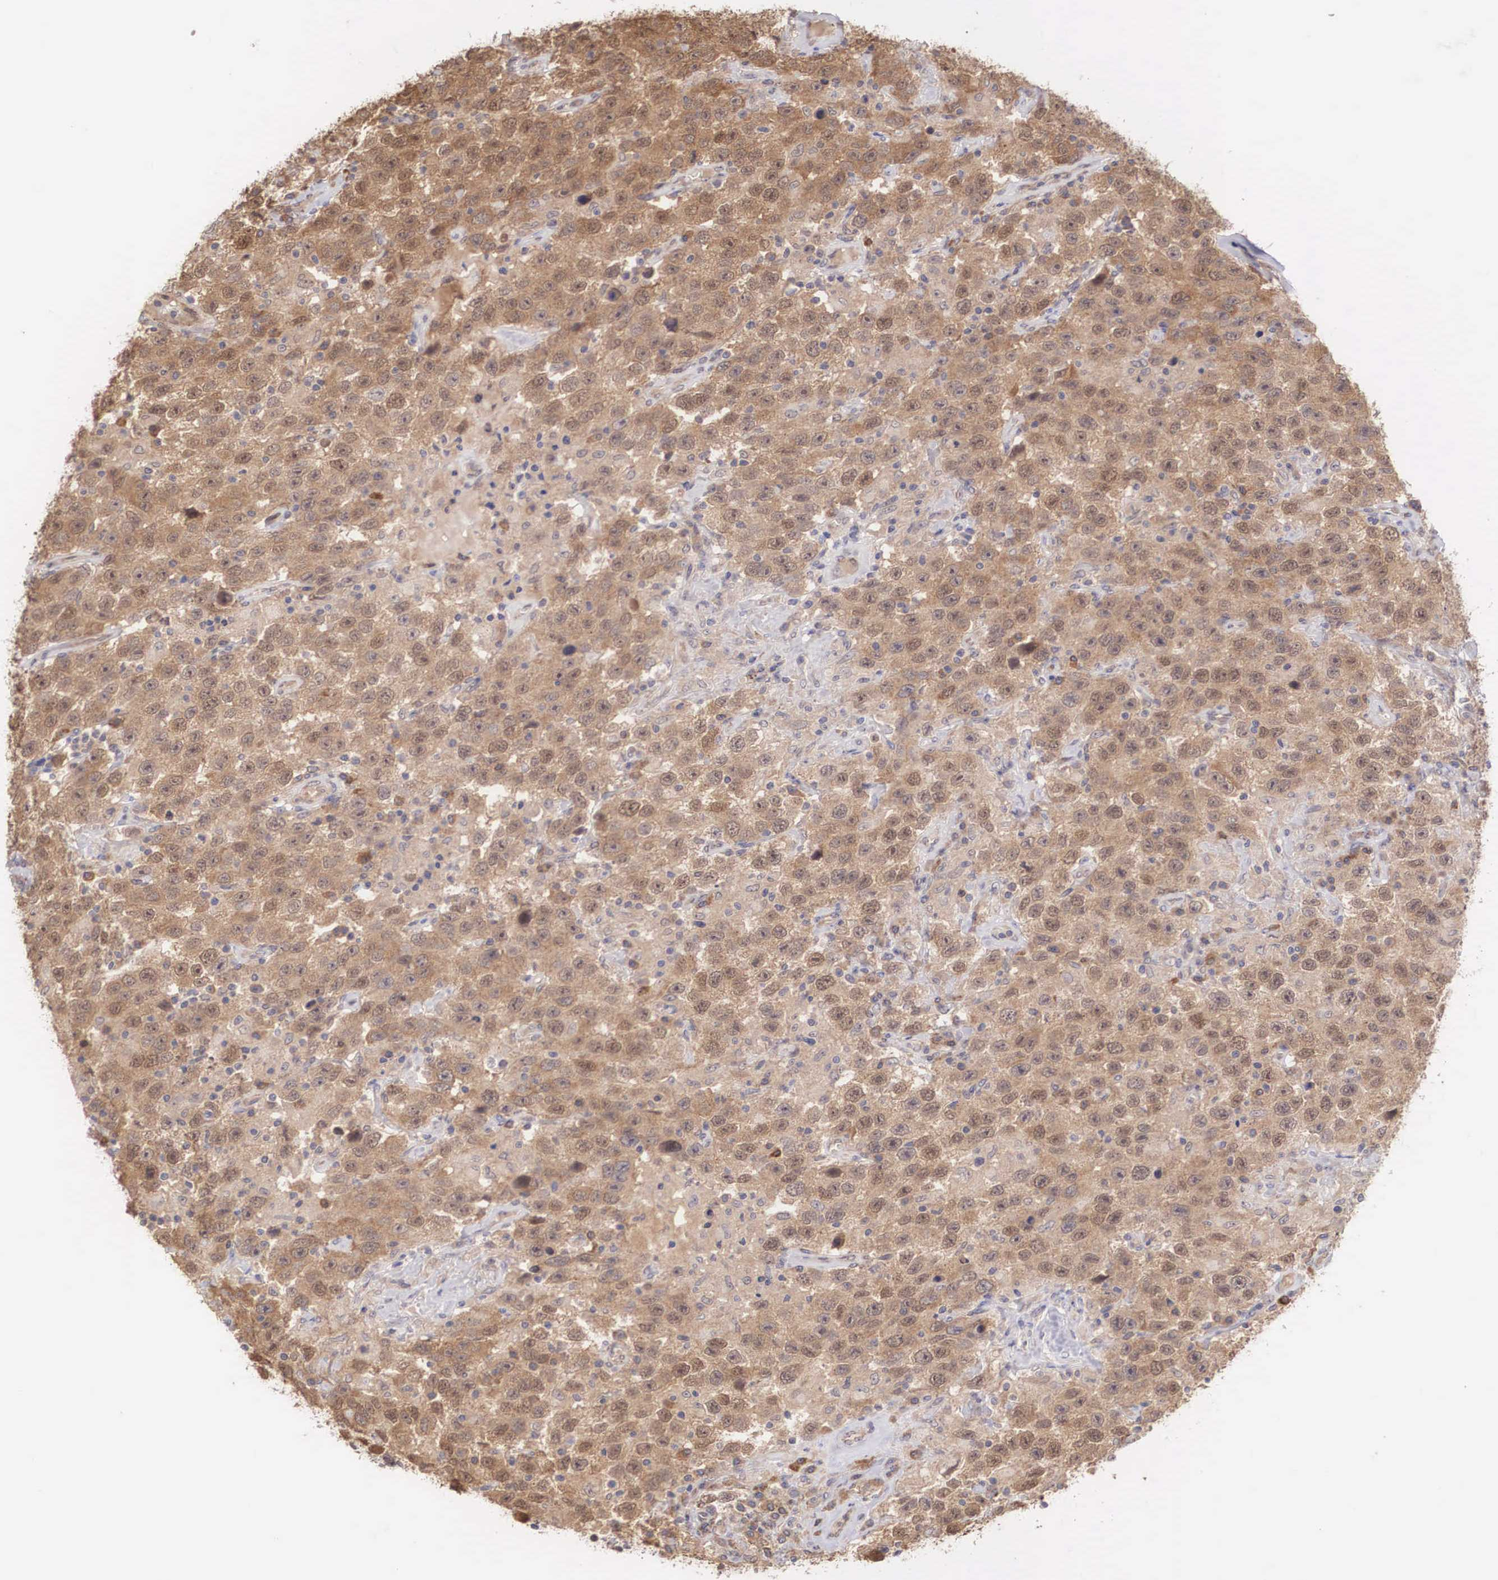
{"staining": {"intensity": "moderate", "quantity": ">75%", "location": "cytoplasmic/membranous,nuclear"}, "tissue": "testis cancer", "cell_type": "Tumor cells", "image_type": "cancer", "snomed": [{"axis": "morphology", "description": "Seminoma, NOS"}, {"axis": "topography", "description": "Testis"}], "caption": "The immunohistochemical stain labels moderate cytoplasmic/membranous and nuclear expression in tumor cells of seminoma (testis) tissue.", "gene": "DNAJB7", "patient": {"sex": "male", "age": 41}}